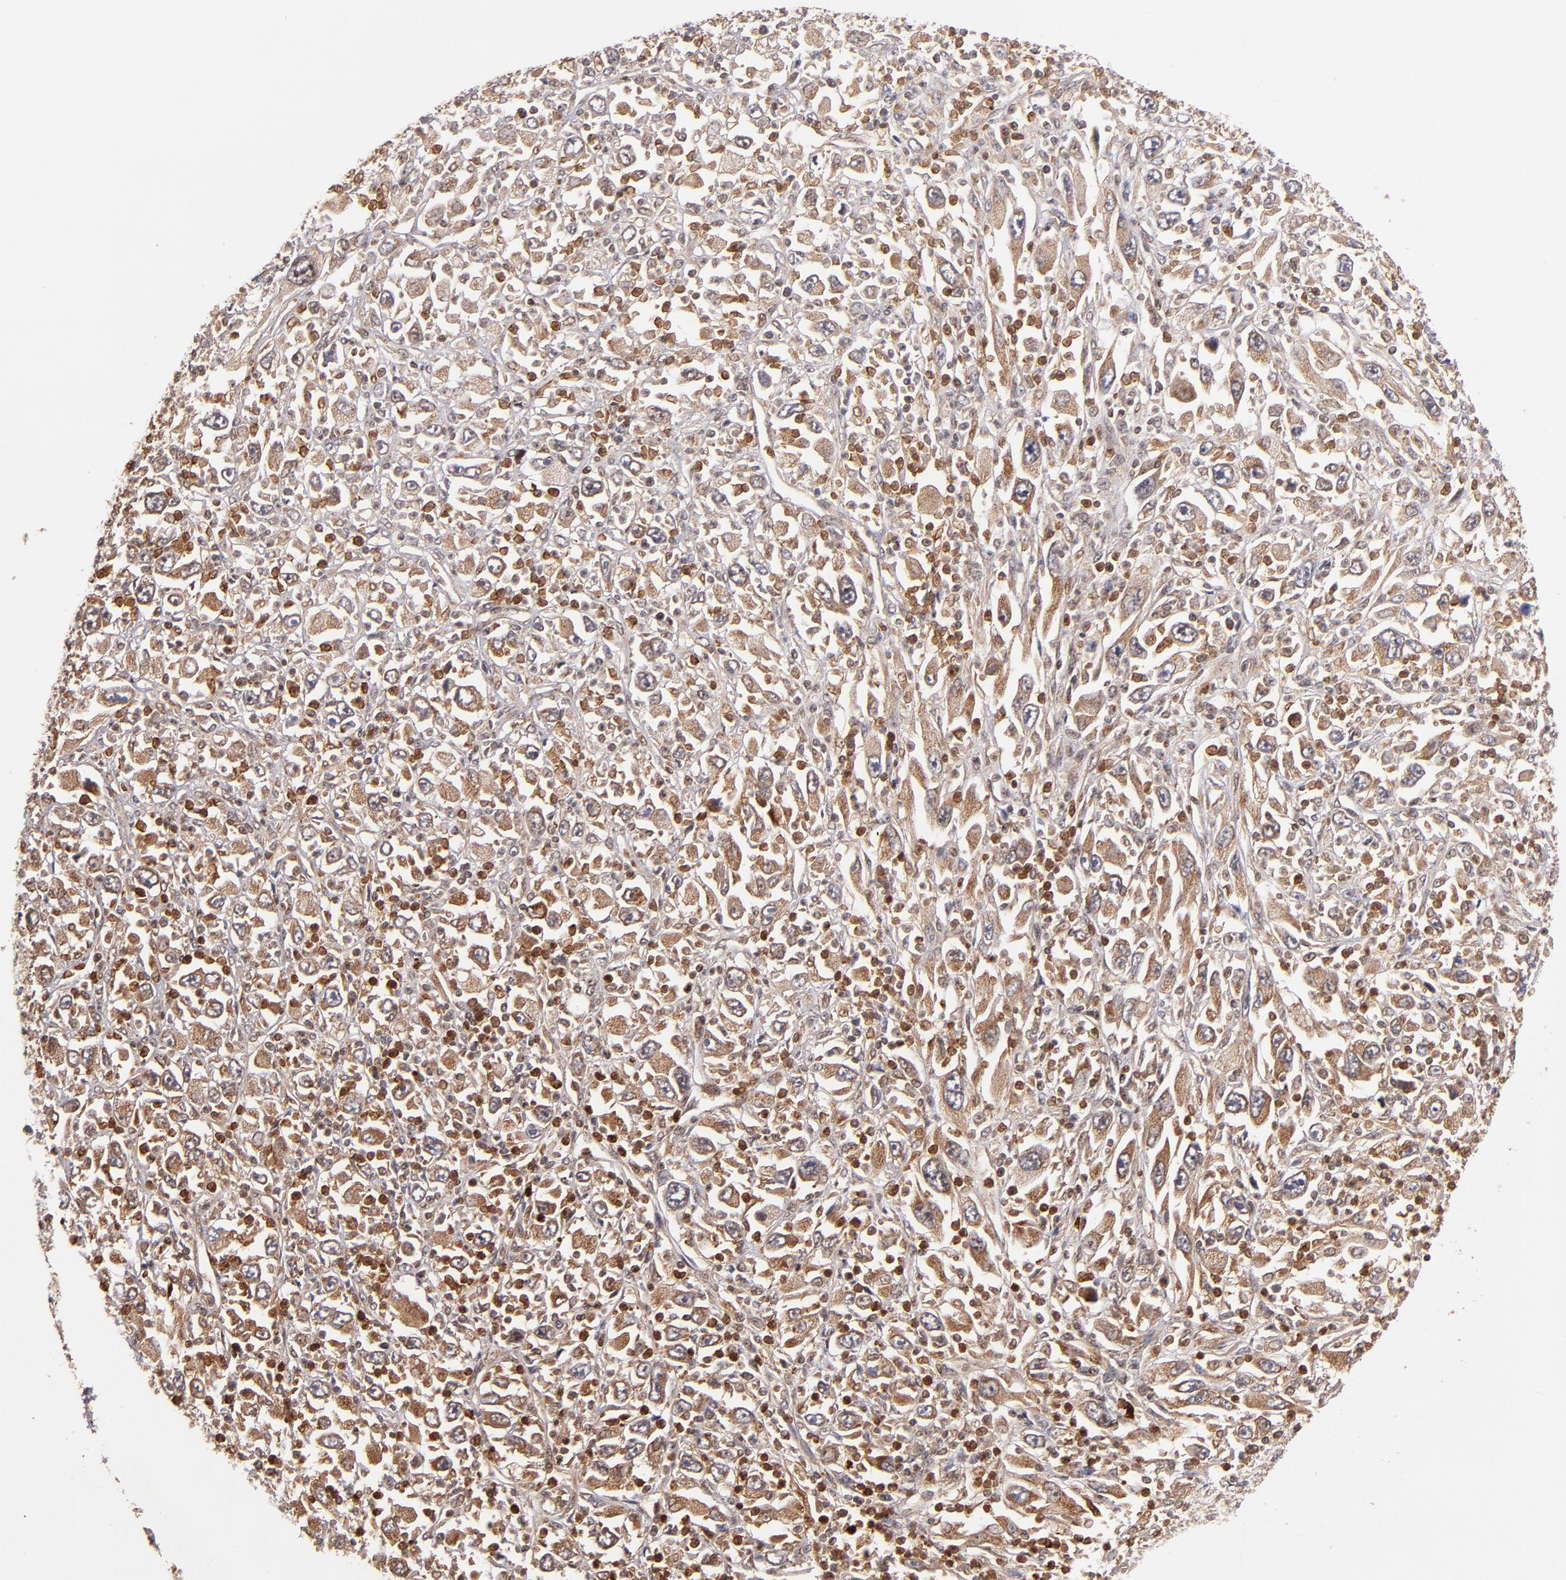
{"staining": {"intensity": "moderate", "quantity": ">75%", "location": "cytoplasmic/membranous"}, "tissue": "melanoma", "cell_type": "Tumor cells", "image_type": "cancer", "snomed": [{"axis": "morphology", "description": "Malignant melanoma, Metastatic site"}, {"axis": "topography", "description": "Skin"}], "caption": "Immunohistochemistry (IHC) of malignant melanoma (metastatic site) displays medium levels of moderate cytoplasmic/membranous expression in approximately >75% of tumor cells.", "gene": "DIABLO", "patient": {"sex": "female", "age": 56}}